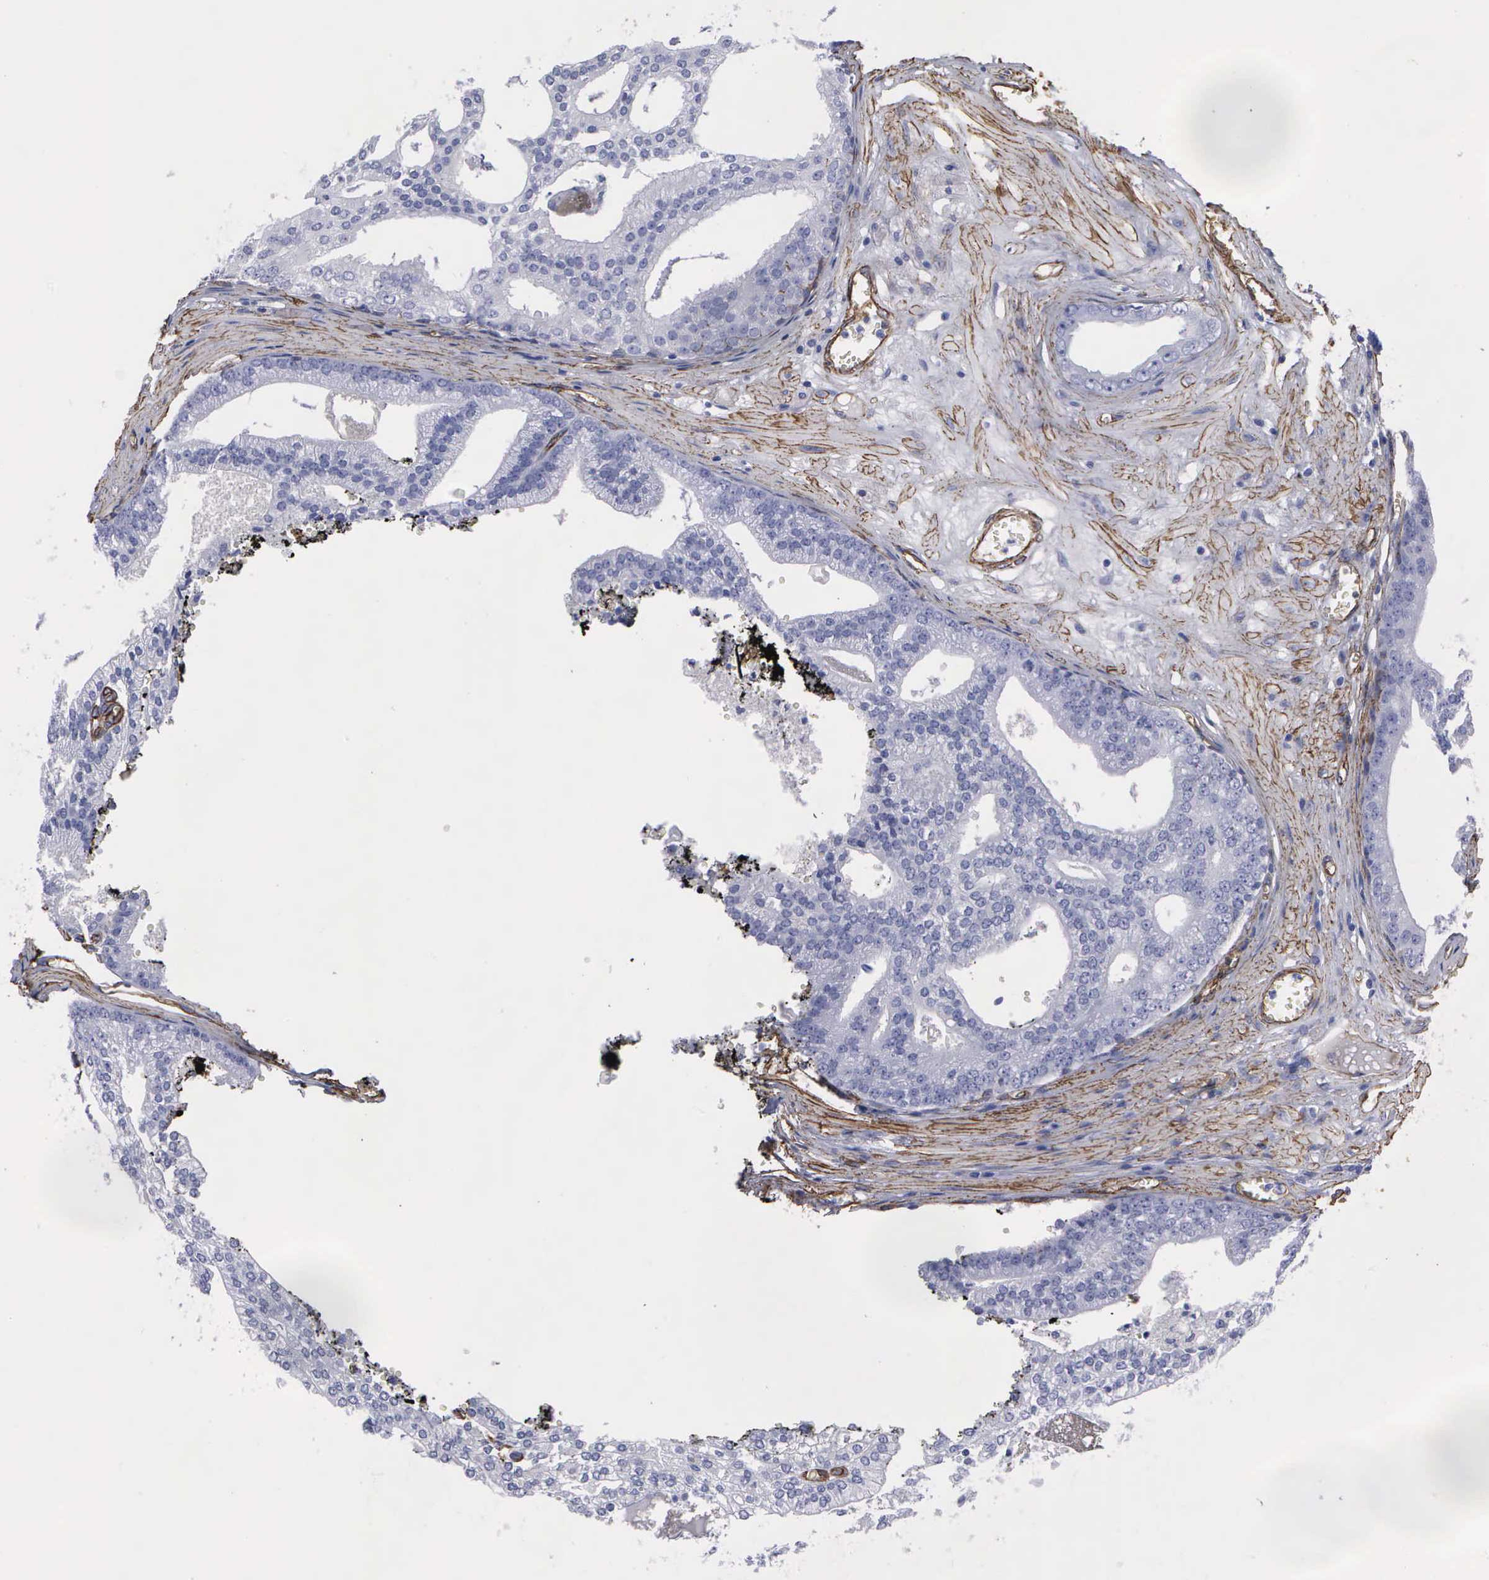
{"staining": {"intensity": "negative", "quantity": "none", "location": "none"}, "tissue": "prostate cancer", "cell_type": "Tumor cells", "image_type": "cancer", "snomed": [{"axis": "morphology", "description": "Adenocarcinoma, High grade"}, {"axis": "topography", "description": "Prostate"}], "caption": "Immunohistochemistry (IHC) histopathology image of prostate cancer stained for a protein (brown), which shows no staining in tumor cells.", "gene": "MAGEB10", "patient": {"sex": "male", "age": 56}}